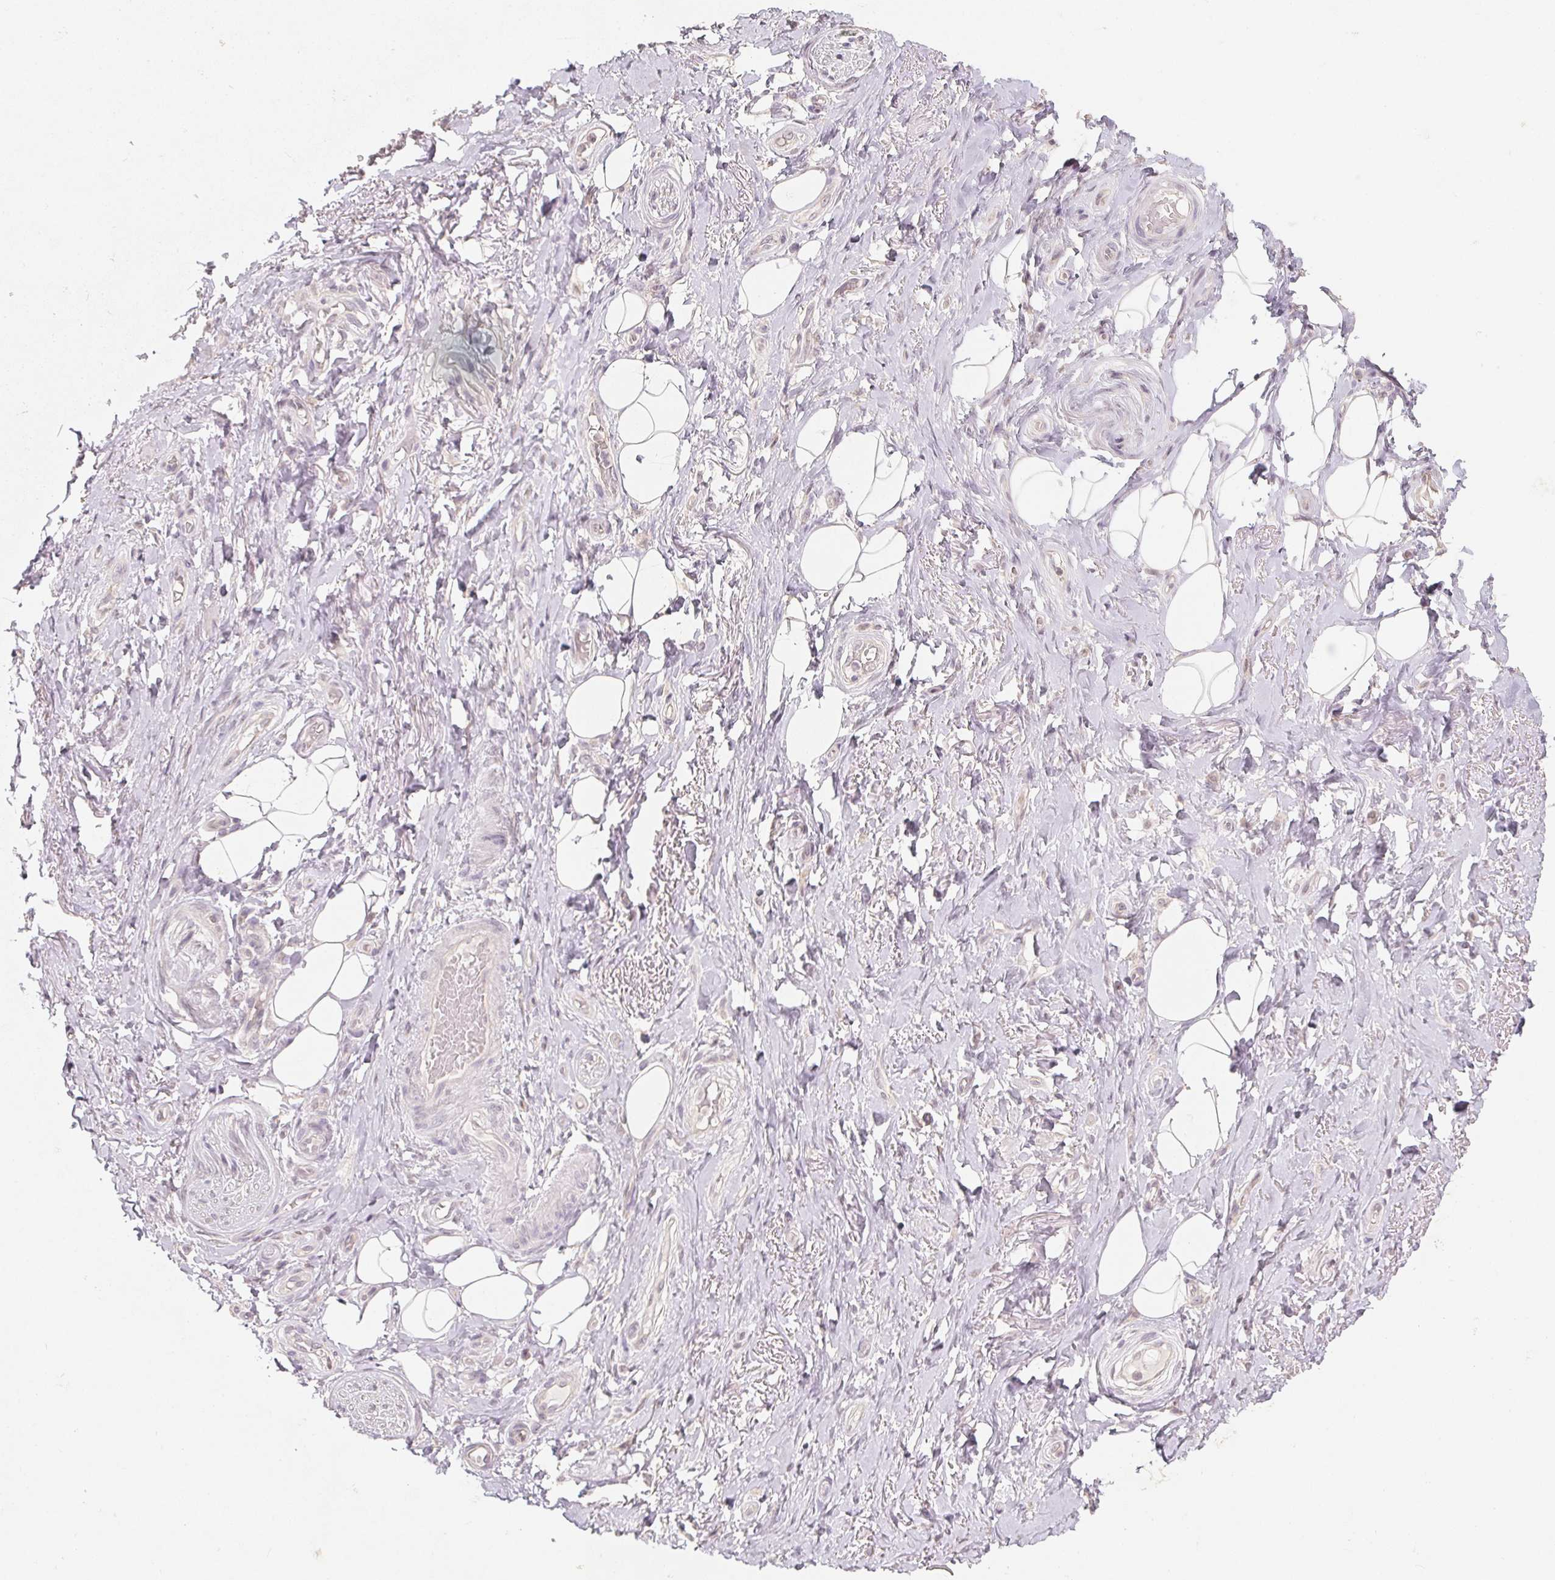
{"staining": {"intensity": "weak", "quantity": "<25%", "location": "cytoplasmic/membranous"}, "tissue": "adipose tissue", "cell_type": "Adipocytes", "image_type": "normal", "snomed": [{"axis": "morphology", "description": "Normal tissue, NOS"}, {"axis": "topography", "description": "Anal"}, {"axis": "topography", "description": "Peripheral nerve tissue"}], "caption": "Immunohistochemistry (IHC) photomicrograph of benign human adipose tissue stained for a protein (brown), which reveals no expression in adipocytes.", "gene": "SOAT1", "patient": {"sex": "male", "age": 53}}